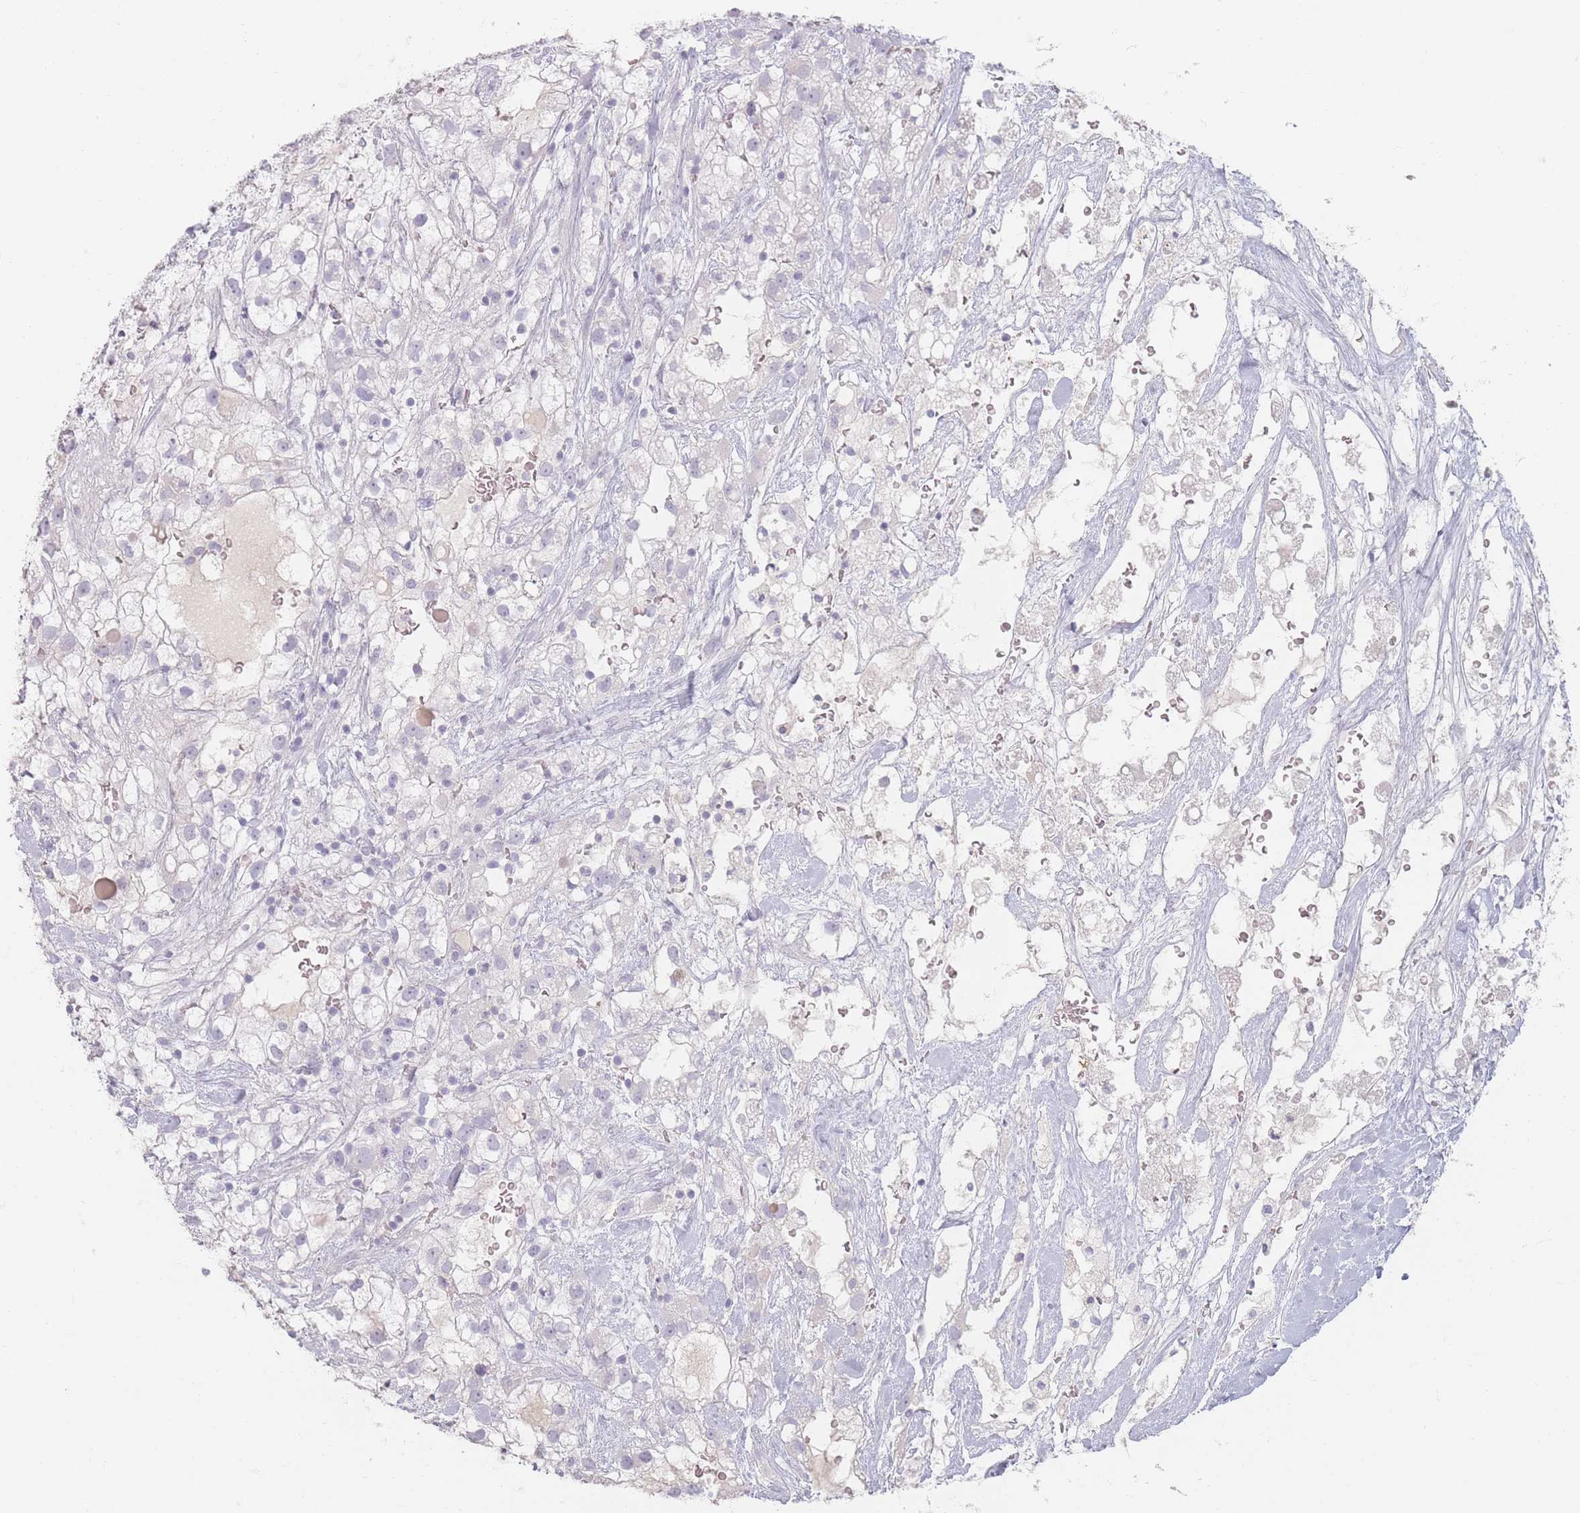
{"staining": {"intensity": "negative", "quantity": "none", "location": "none"}, "tissue": "renal cancer", "cell_type": "Tumor cells", "image_type": "cancer", "snomed": [{"axis": "morphology", "description": "Adenocarcinoma, NOS"}, {"axis": "topography", "description": "Kidney"}], "caption": "Immunohistochemistry micrograph of human renal cancer stained for a protein (brown), which reveals no positivity in tumor cells.", "gene": "HELZ2", "patient": {"sex": "male", "age": 59}}